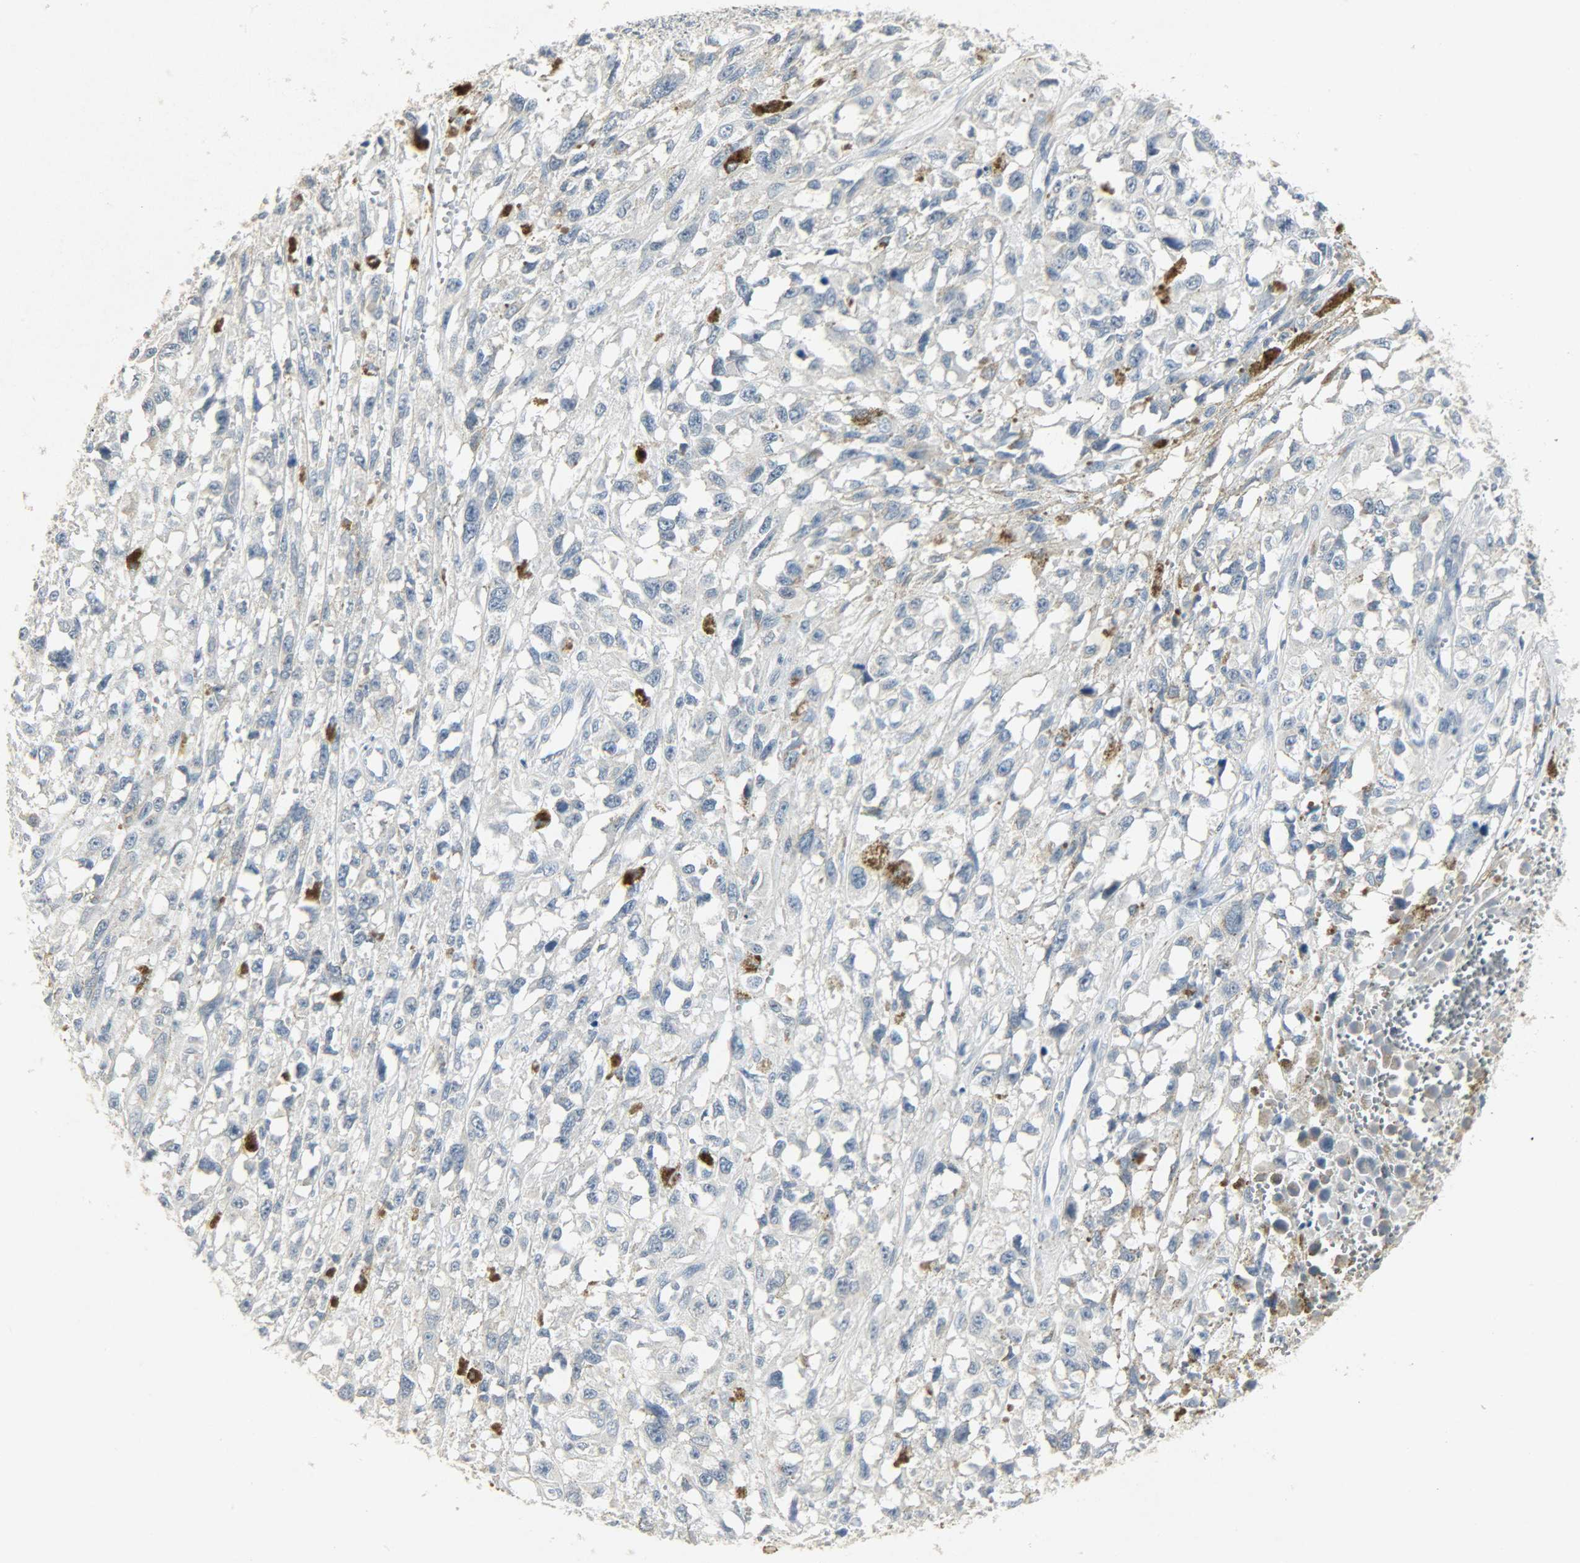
{"staining": {"intensity": "negative", "quantity": "none", "location": "none"}, "tissue": "melanoma", "cell_type": "Tumor cells", "image_type": "cancer", "snomed": [{"axis": "morphology", "description": "Malignant melanoma, Metastatic site"}, {"axis": "topography", "description": "Lymph node"}], "caption": "Tumor cells show no significant protein staining in melanoma.", "gene": "CAMK4", "patient": {"sex": "male", "age": 59}}